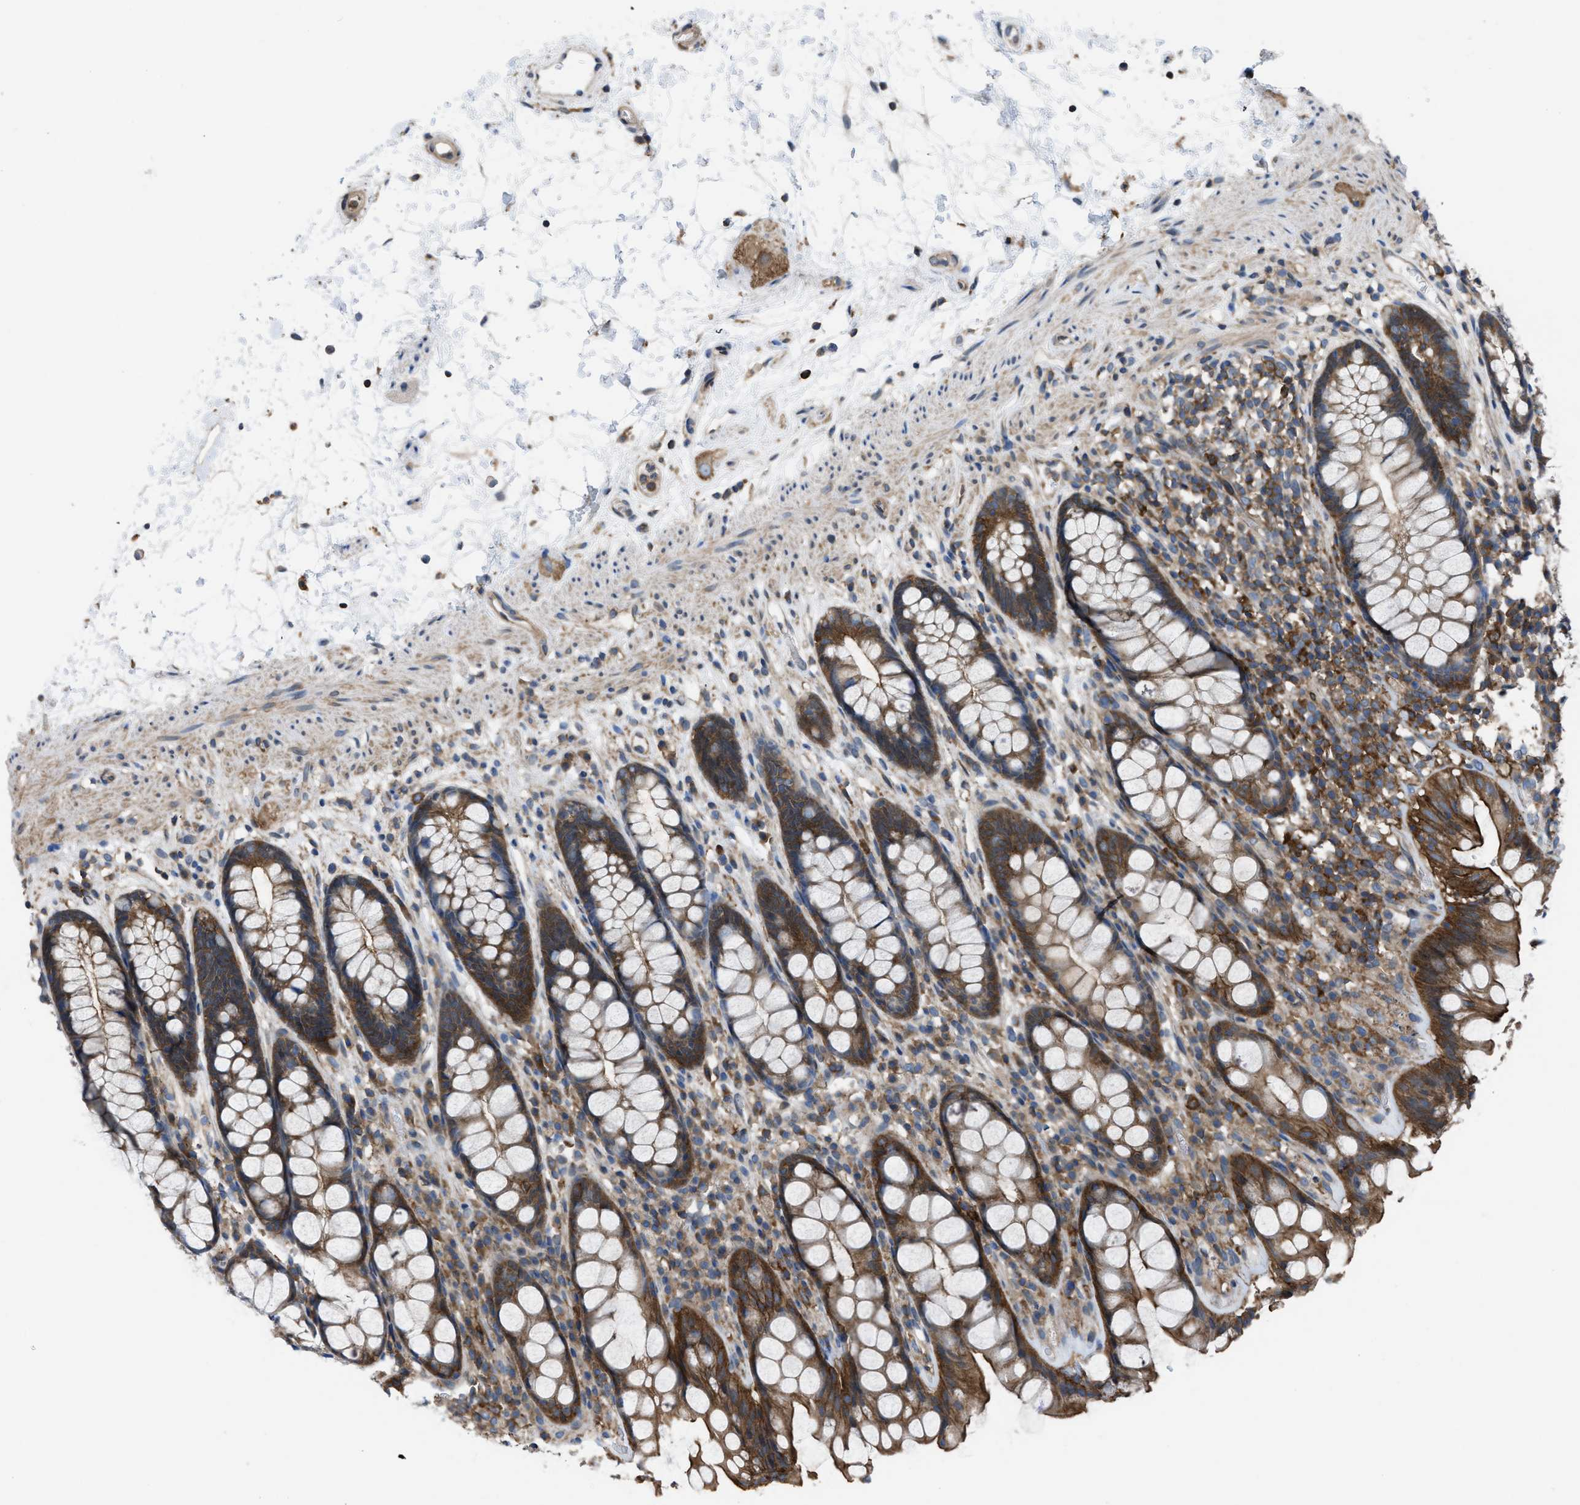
{"staining": {"intensity": "strong", "quantity": ">75%", "location": "cytoplasmic/membranous"}, "tissue": "rectum", "cell_type": "Glandular cells", "image_type": "normal", "snomed": [{"axis": "morphology", "description": "Normal tissue, NOS"}, {"axis": "topography", "description": "Rectum"}], "caption": "Protein expression analysis of normal rectum displays strong cytoplasmic/membranous expression in approximately >75% of glandular cells.", "gene": "MYO18A", "patient": {"sex": "male", "age": 64}}